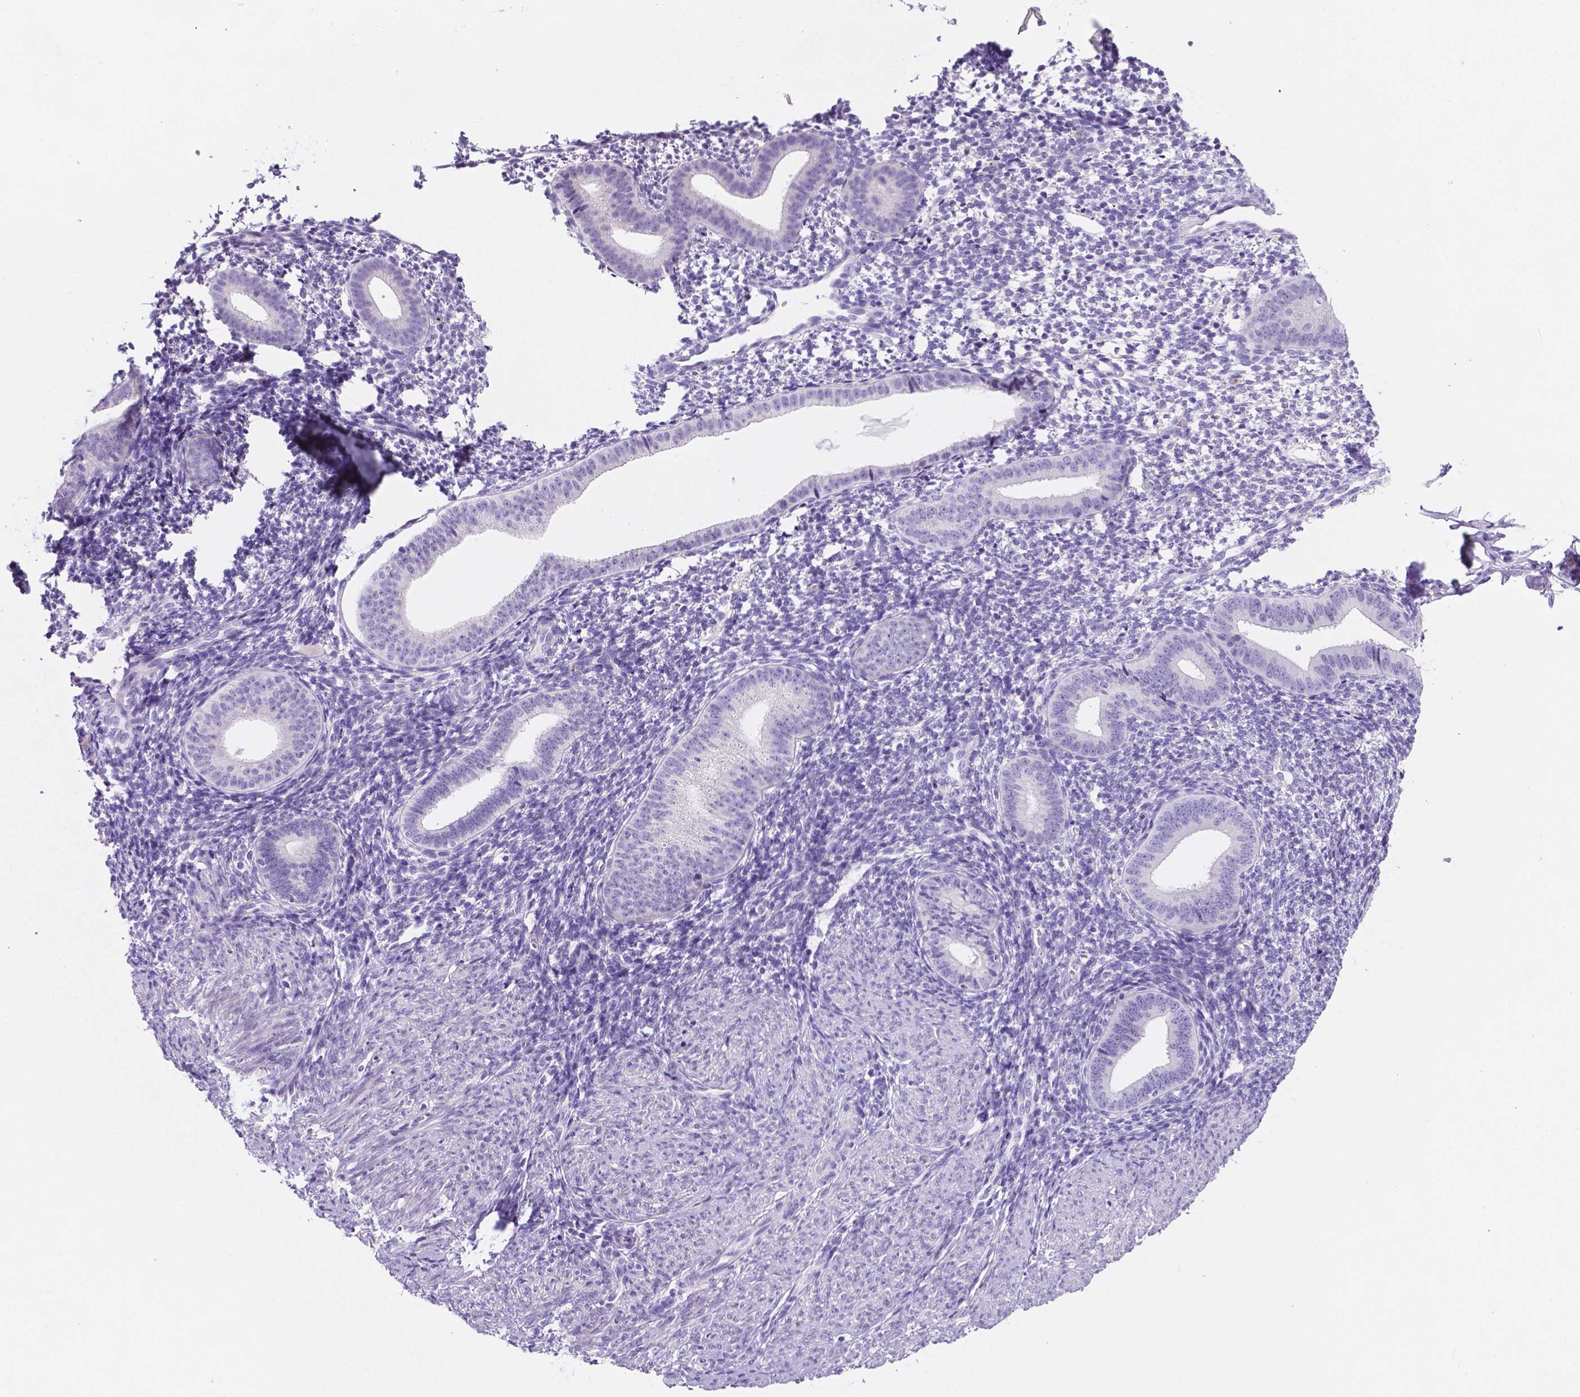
{"staining": {"intensity": "negative", "quantity": "none", "location": "none"}, "tissue": "endometrium", "cell_type": "Cells in endometrial stroma", "image_type": "normal", "snomed": [{"axis": "morphology", "description": "Normal tissue, NOS"}, {"axis": "topography", "description": "Endometrium"}], "caption": "DAB immunohistochemical staining of unremarkable human endometrium reveals no significant expression in cells in endometrial stroma.", "gene": "EBLN2", "patient": {"sex": "female", "age": 40}}